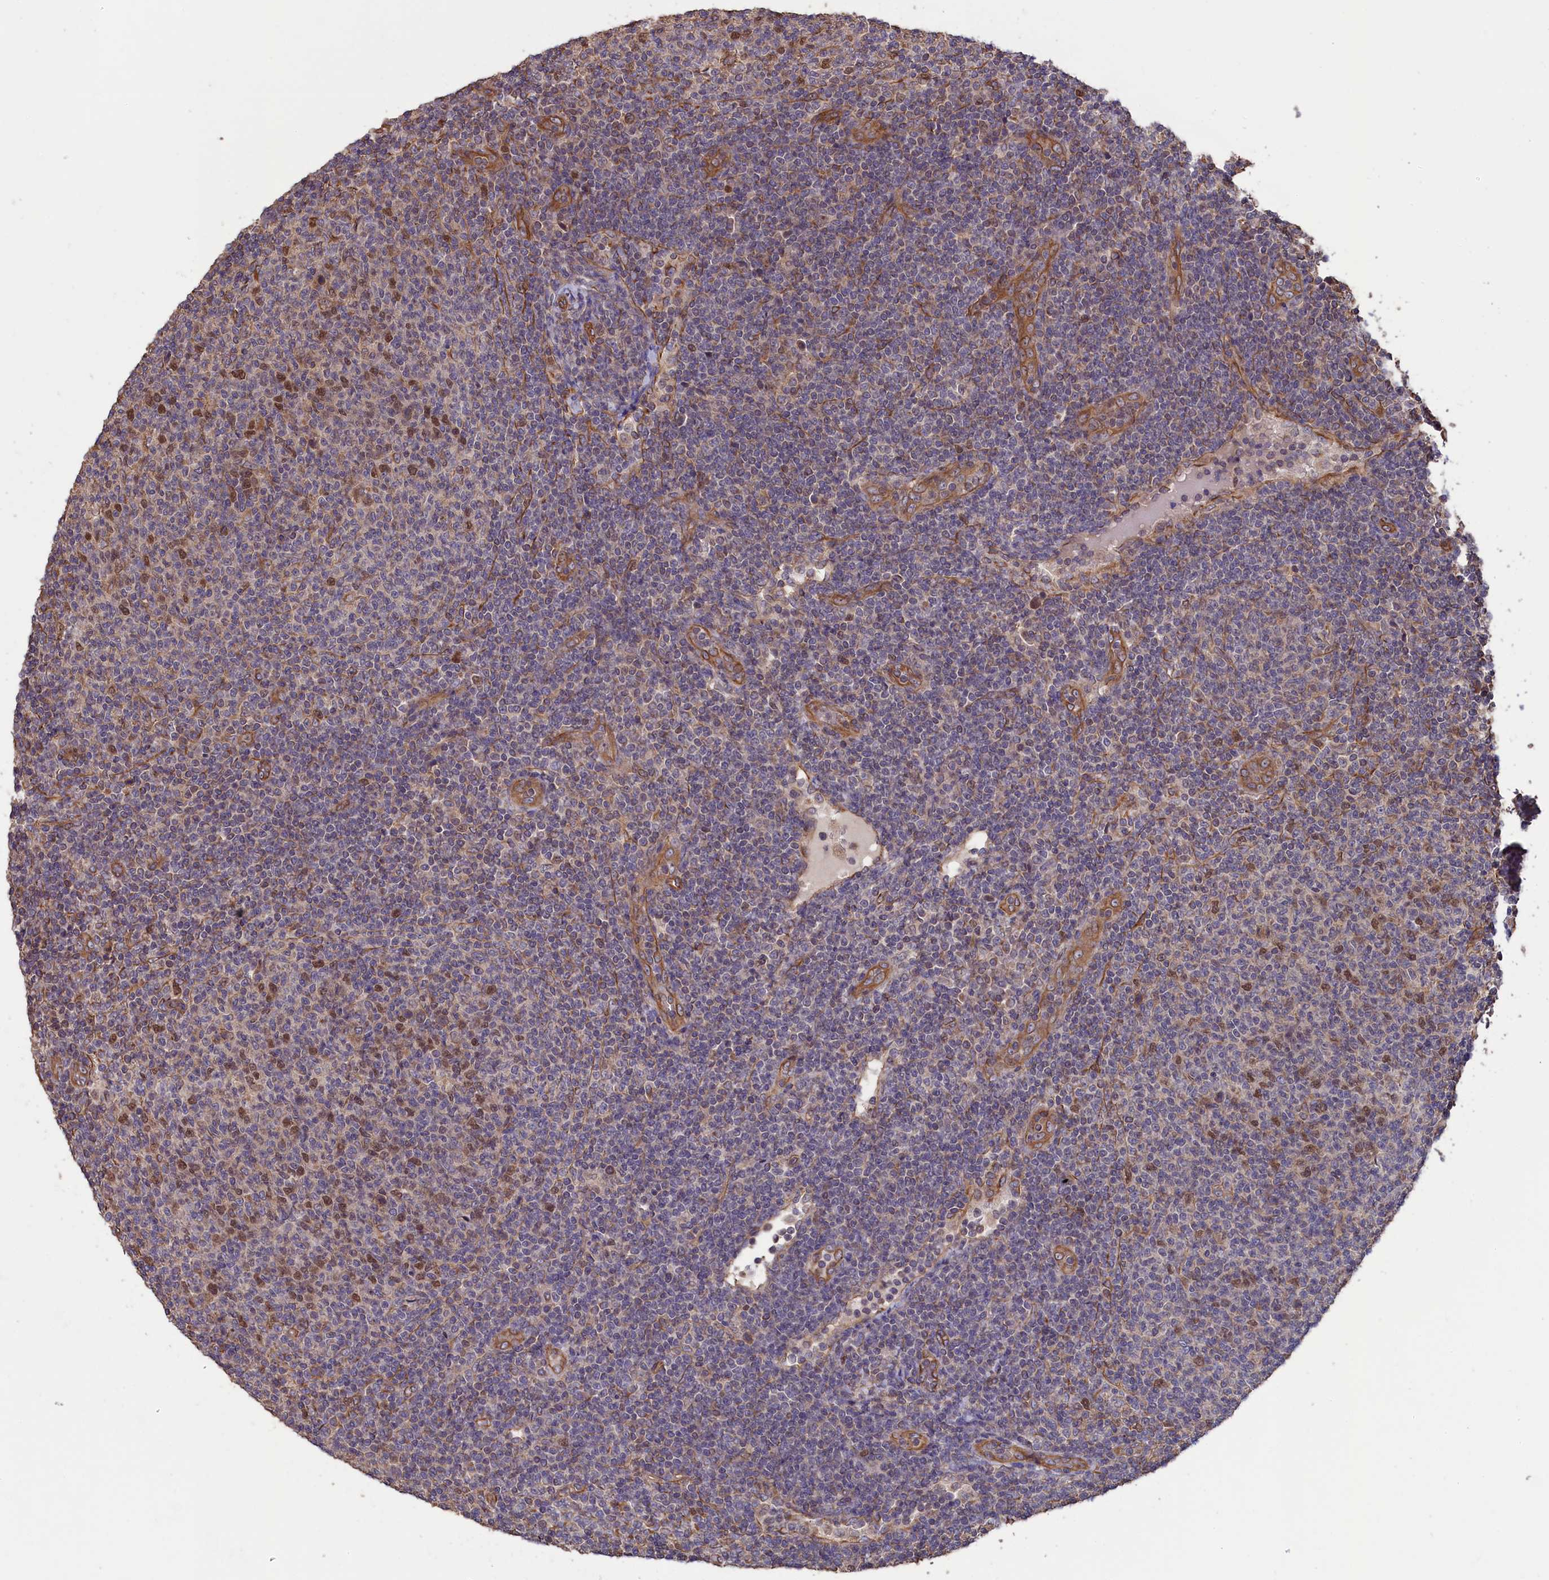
{"staining": {"intensity": "negative", "quantity": "none", "location": "none"}, "tissue": "lymphoma", "cell_type": "Tumor cells", "image_type": "cancer", "snomed": [{"axis": "morphology", "description": "Malignant lymphoma, non-Hodgkin's type, Low grade"}, {"axis": "topography", "description": "Lymph node"}], "caption": "A micrograph of lymphoma stained for a protein displays no brown staining in tumor cells. (DAB (3,3'-diaminobenzidine) immunohistochemistry (IHC), high magnification).", "gene": "DAPK3", "patient": {"sex": "male", "age": 66}}